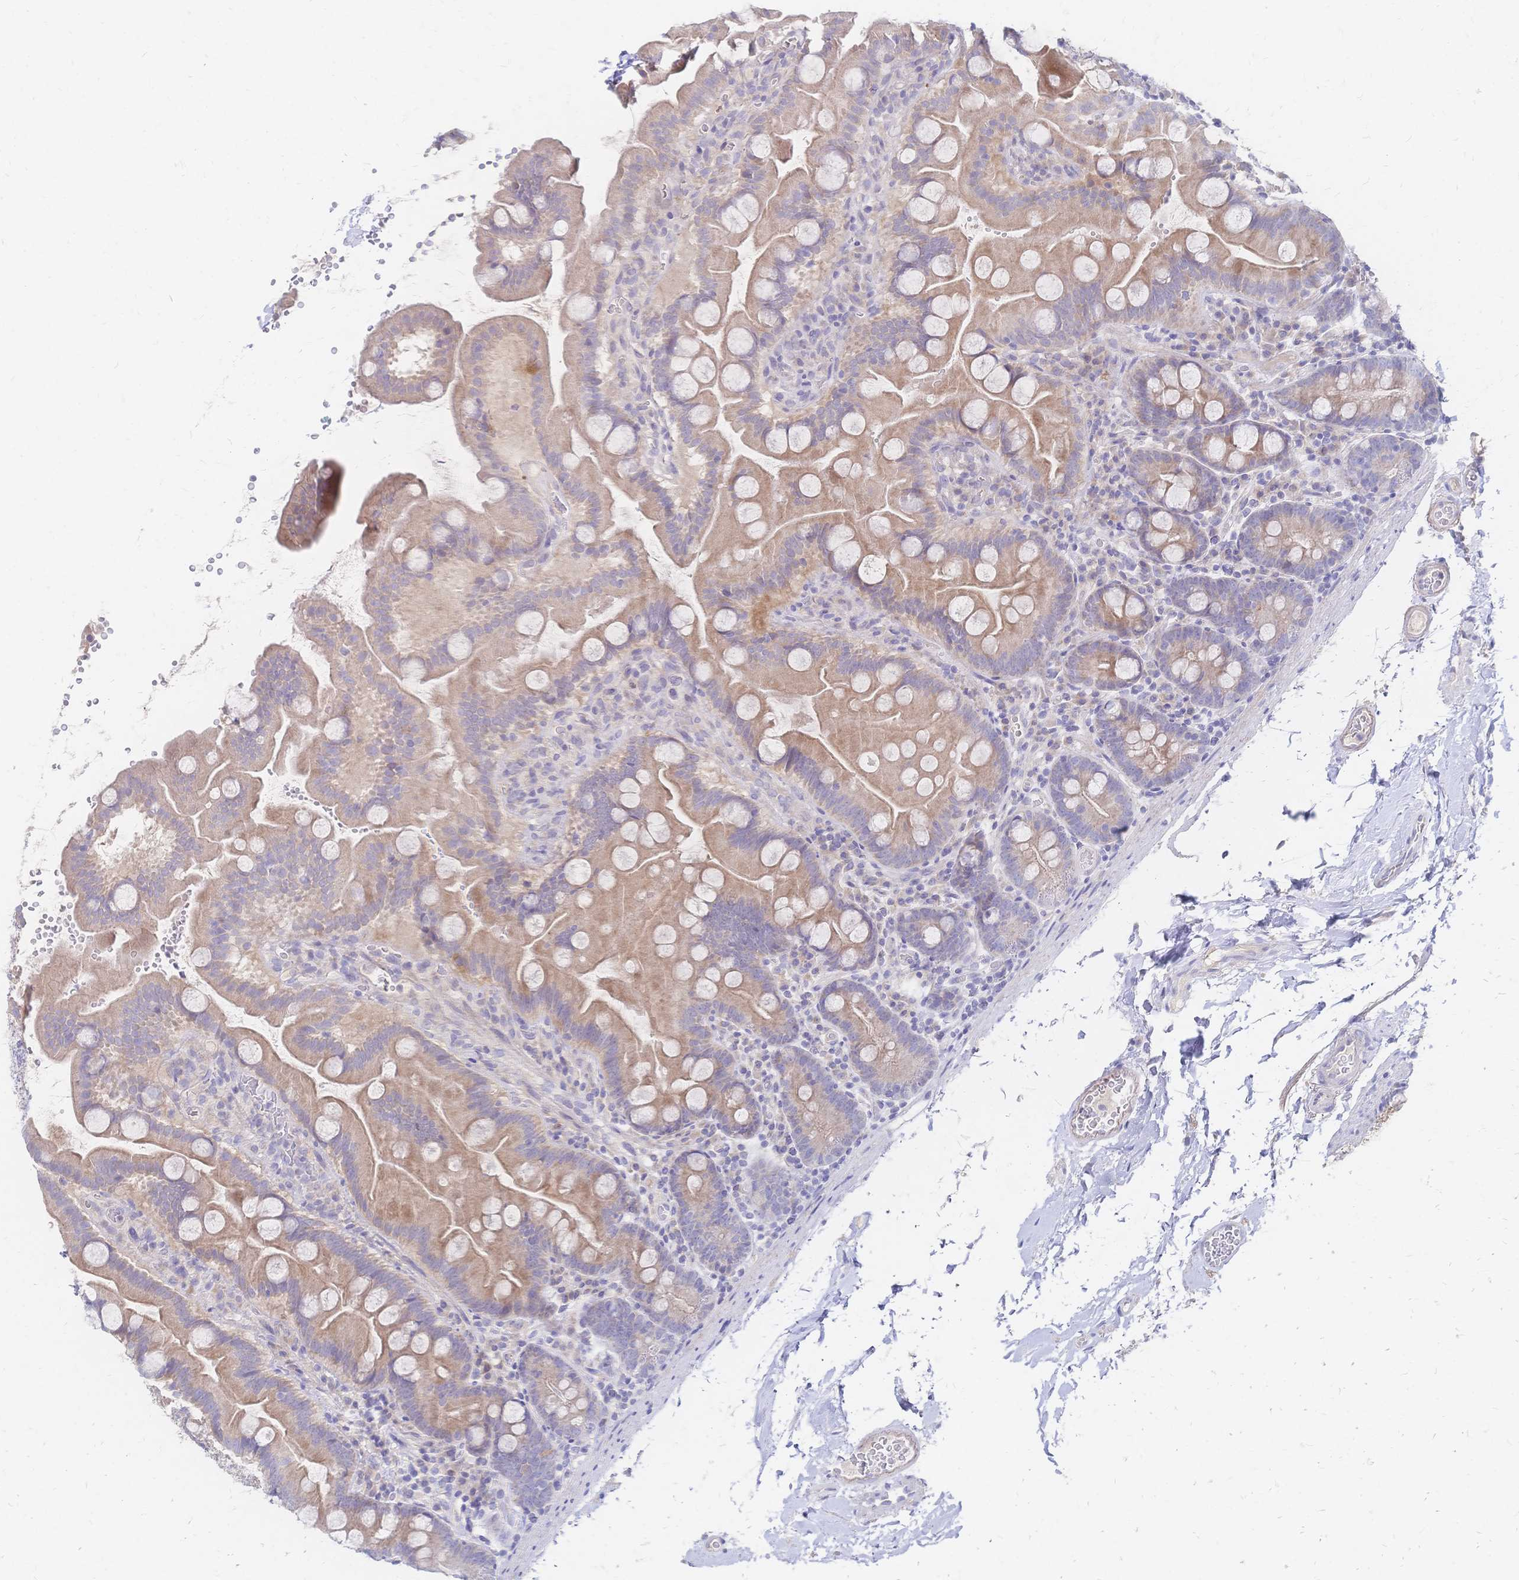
{"staining": {"intensity": "moderate", "quantity": ">75%", "location": "cytoplasmic/membranous"}, "tissue": "small intestine", "cell_type": "Glandular cells", "image_type": "normal", "snomed": [{"axis": "morphology", "description": "Normal tissue, NOS"}, {"axis": "topography", "description": "Small intestine"}], "caption": "Immunohistochemical staining of benign small intestine shows >75% levels of moderate cytoplasmic/membranous protein staining in approximately >75% of glandular cells.", "gene": "VWC2L", "patient": {"sex": "female", "age": 68}}